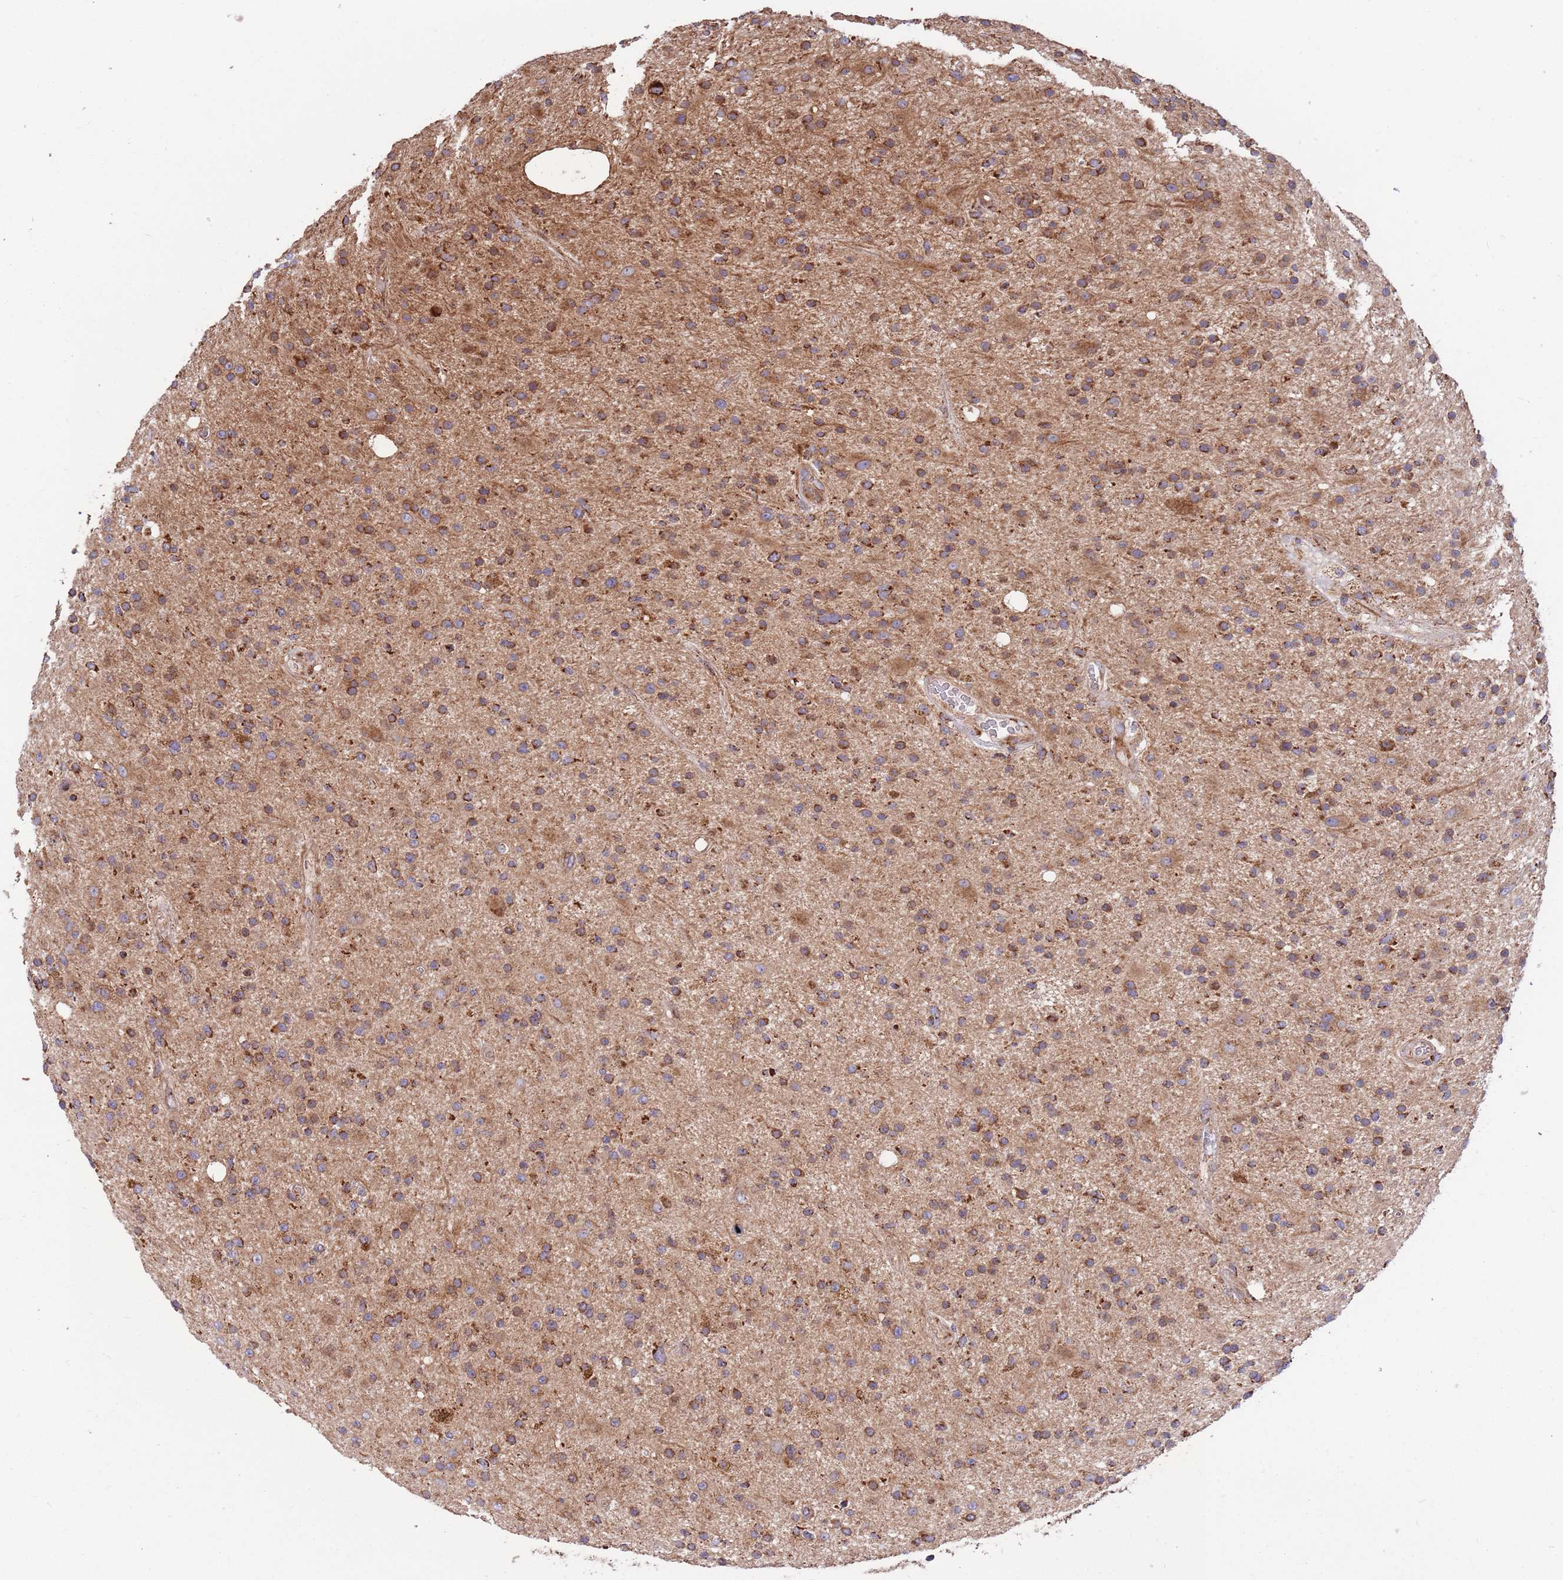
{"staining": {"intensity": "moderate", "quantity": "25%-75%", "location": "cytoplasmic/membranous"}, "tissue": "glioma", "cell_type": "Tumor cells", "image_type": "cancer", "snomed": [{"axis": "morphology", "description": "Glioma, malignant, High grade"}, {"axis": "topography", "description": "Brain"}], "caption": "Immunohistochemistry of malignant high-grade glioma displays medium levels of moderate cytoplasmic/membranous expression in about 25%-75% of tumor cells.", "gene": "ATP5PD", "patient": {"sex": "male", "age": 33}}